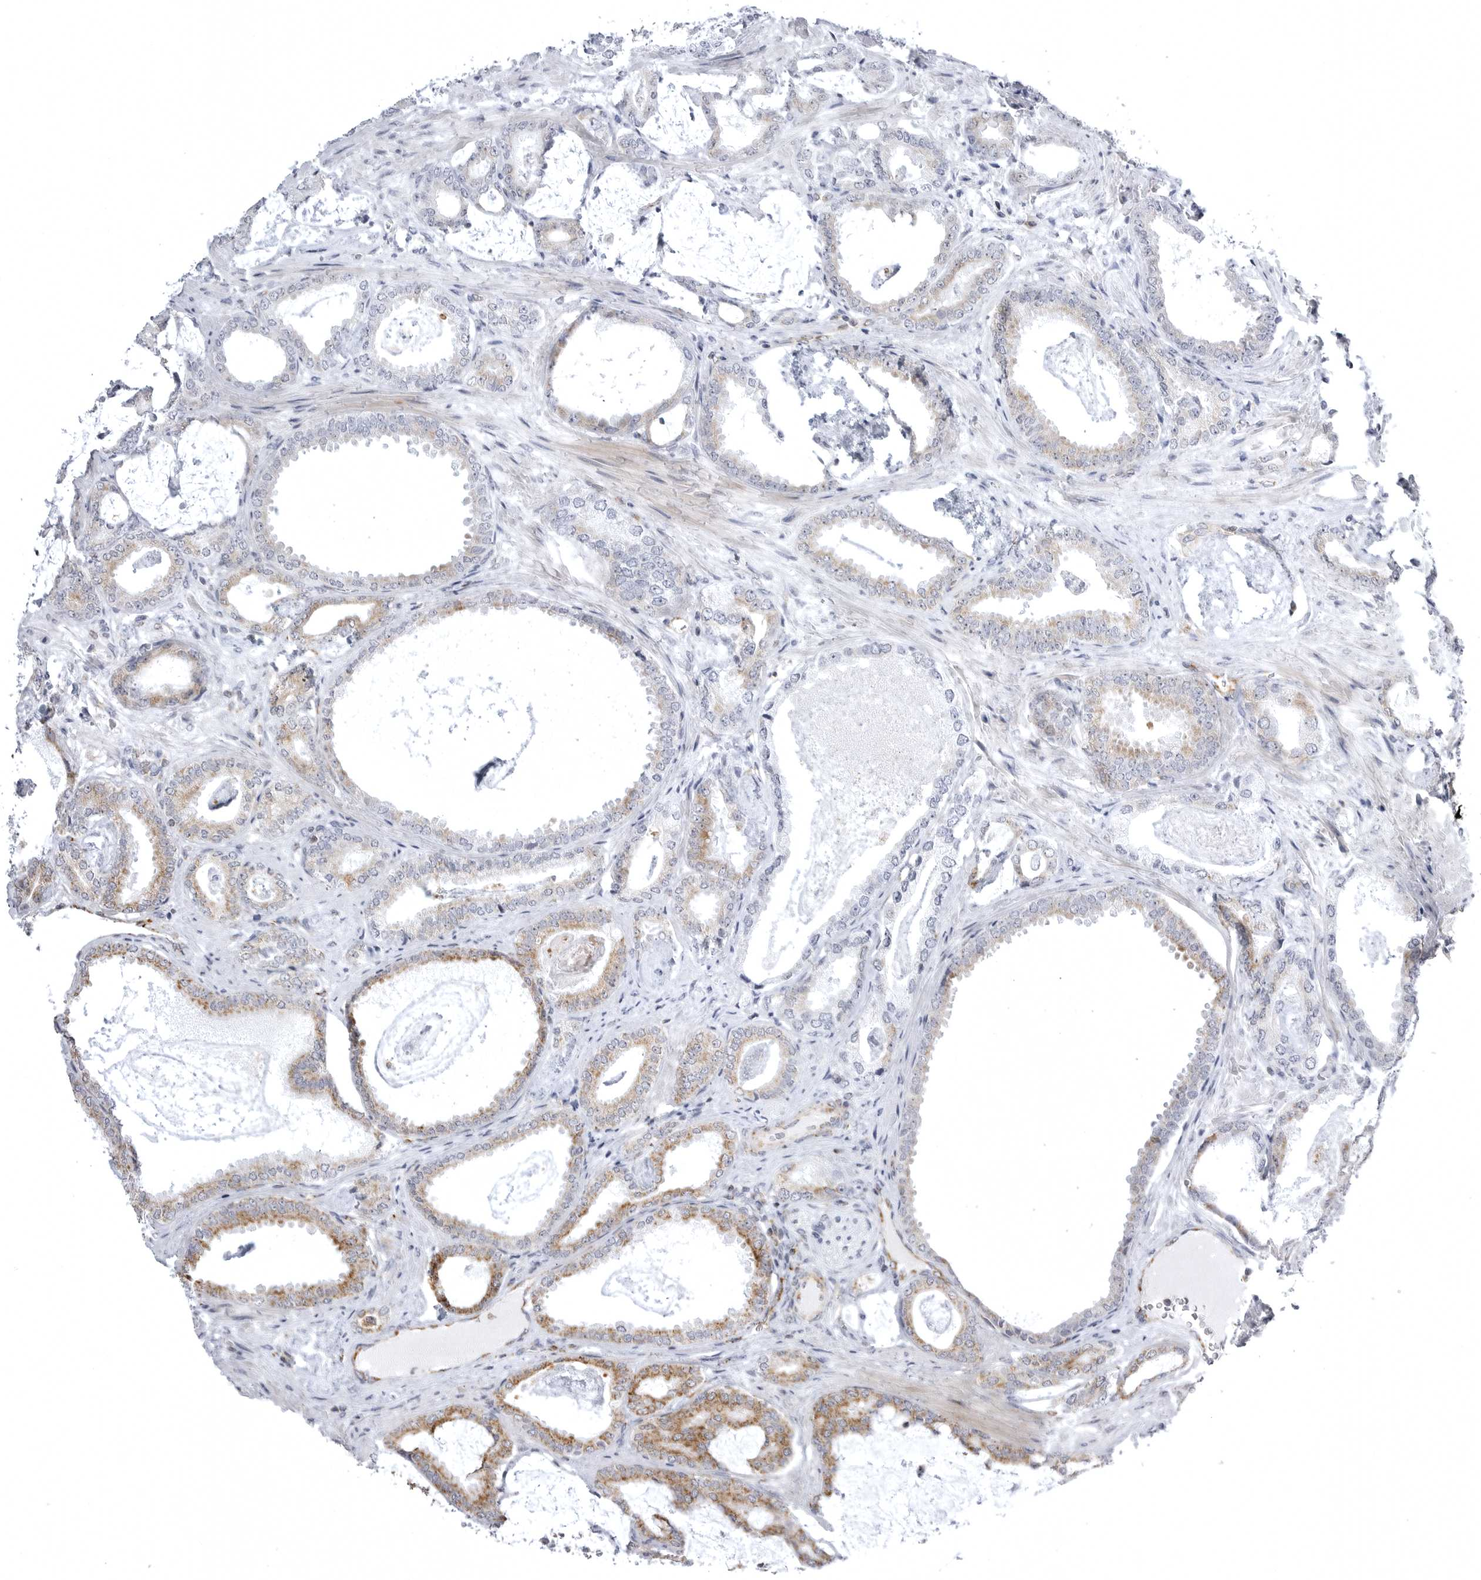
{"staining": {"intensity": "moderate", "quantity": "25%-75%", "location": "cytoplasmic/membranous"}, "tissue": "prostate cancer", "cell_type": "Tumor cells", "image_type": "cancer", "snomed": [{"axis": "morphology", "description": "Adenocarcinoma, Low grade"}, {"axis": "topography", "description": "Prostate"}], "caption": "Immunohistochemistry histopathology image of human low-grade adenocarcinoma (prostate) stained for a protein (brown), which shows medium levels of moderate cytoplasmic/membranous positivity in approximately 25%-75% of tumor cells.", "gene": "TUFM", "patient": {"sex": "male", "age": 71}}